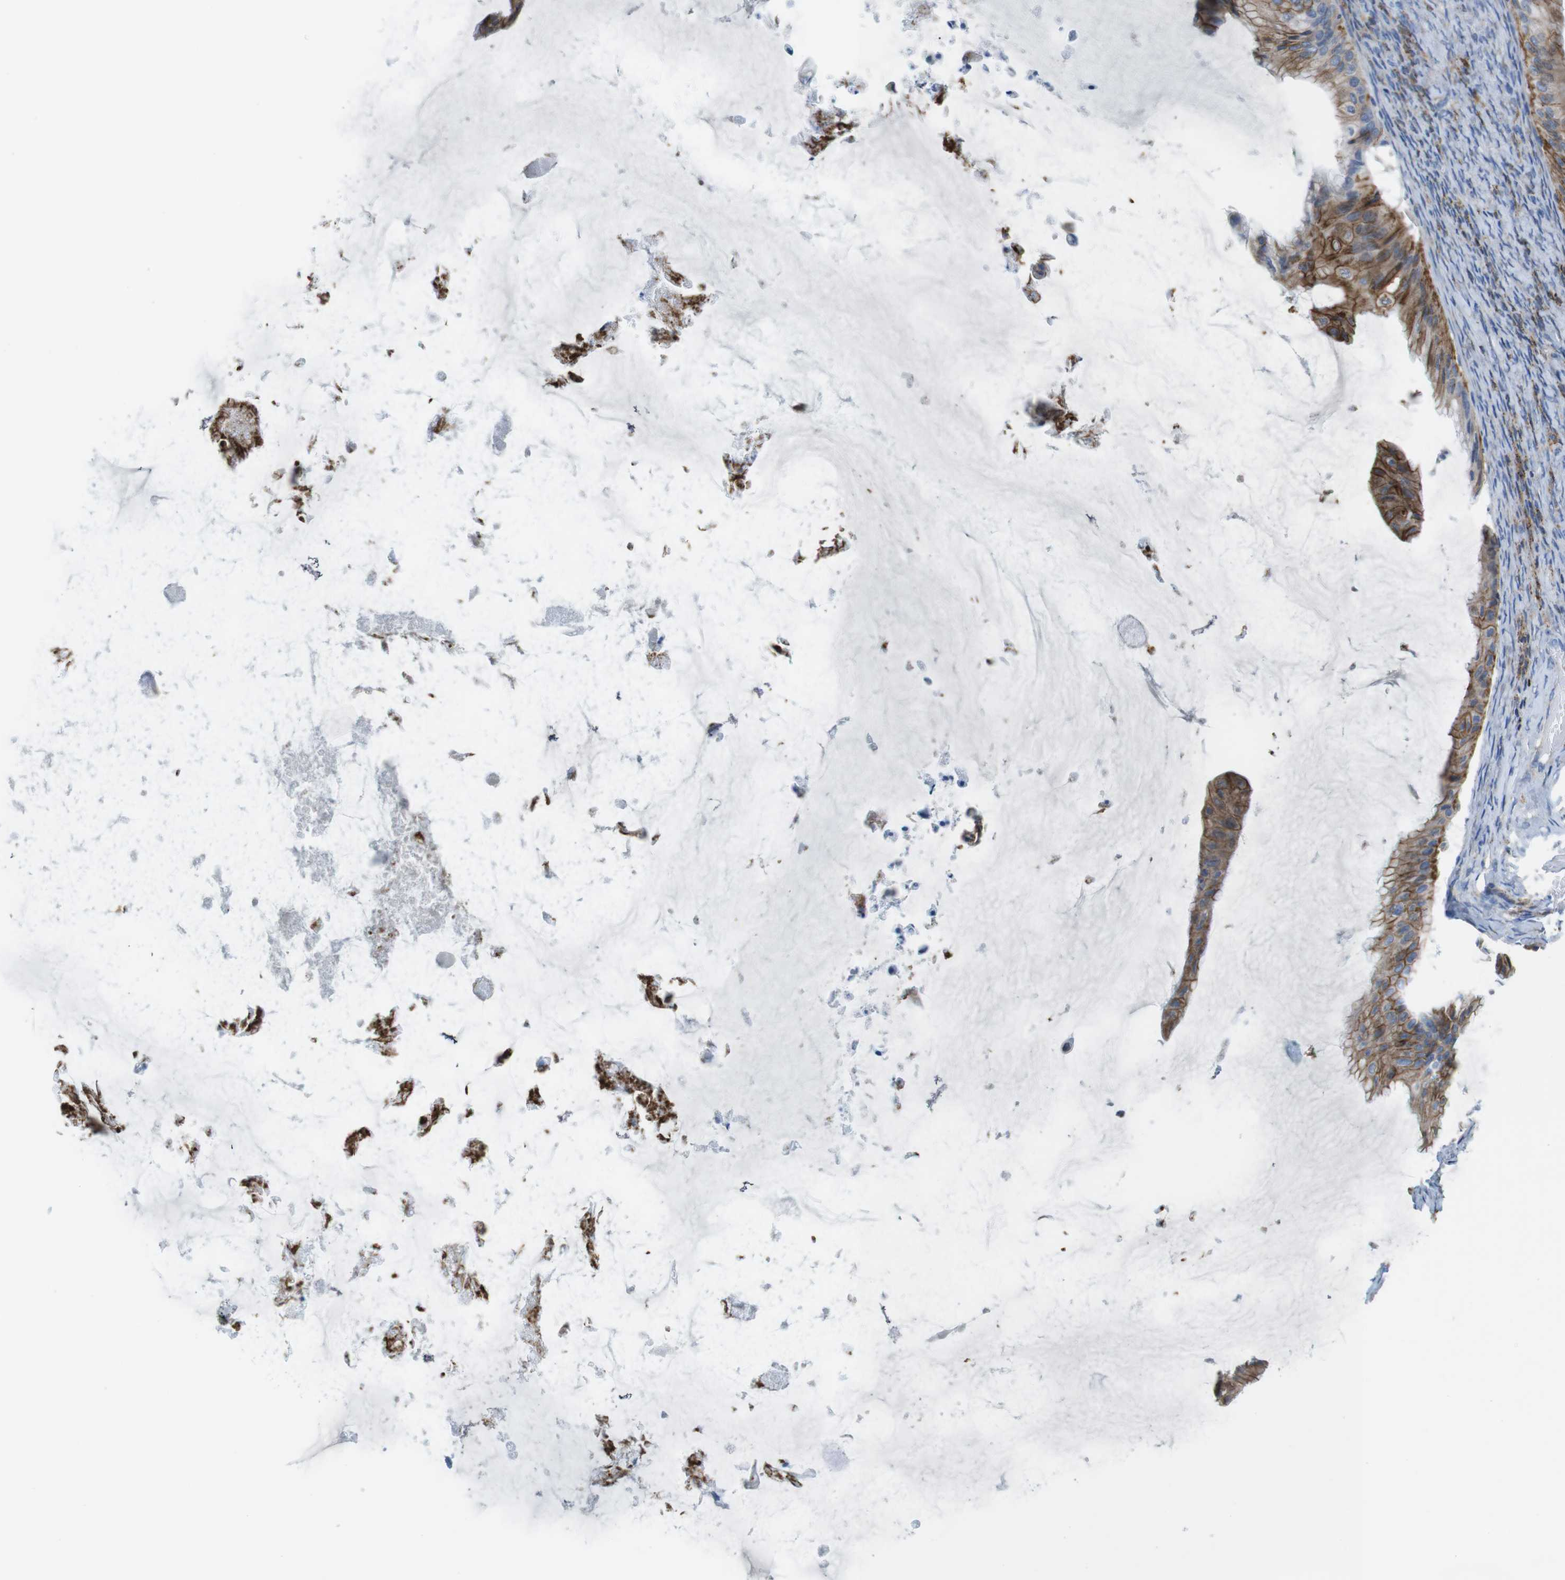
{"staining": {"intensity": "moderate", "quantity": "25%-75%", "location": "cytoplasmic/membranous"}, "tissue": "ovarian cancer", "cell_type": "Tumor cells", "image_type": "cancer", "snomed": [{"axis": "morphology", "description": "Cystadenocarcinoma, mucinous, NOS"}, {"axis": "topography", "description": "Ovary"}], "caption": "The immunohistochemical stain shows moderate cytoplasmic/membranous expression in tumor cells of ovarian cancer (mucinous cystadenocarcinoma) tissue. The protein is shown in brown color, while the nuclei are stained blue.", "gene": "CDH8", "patient": {"sex": "female", "age": 61}}